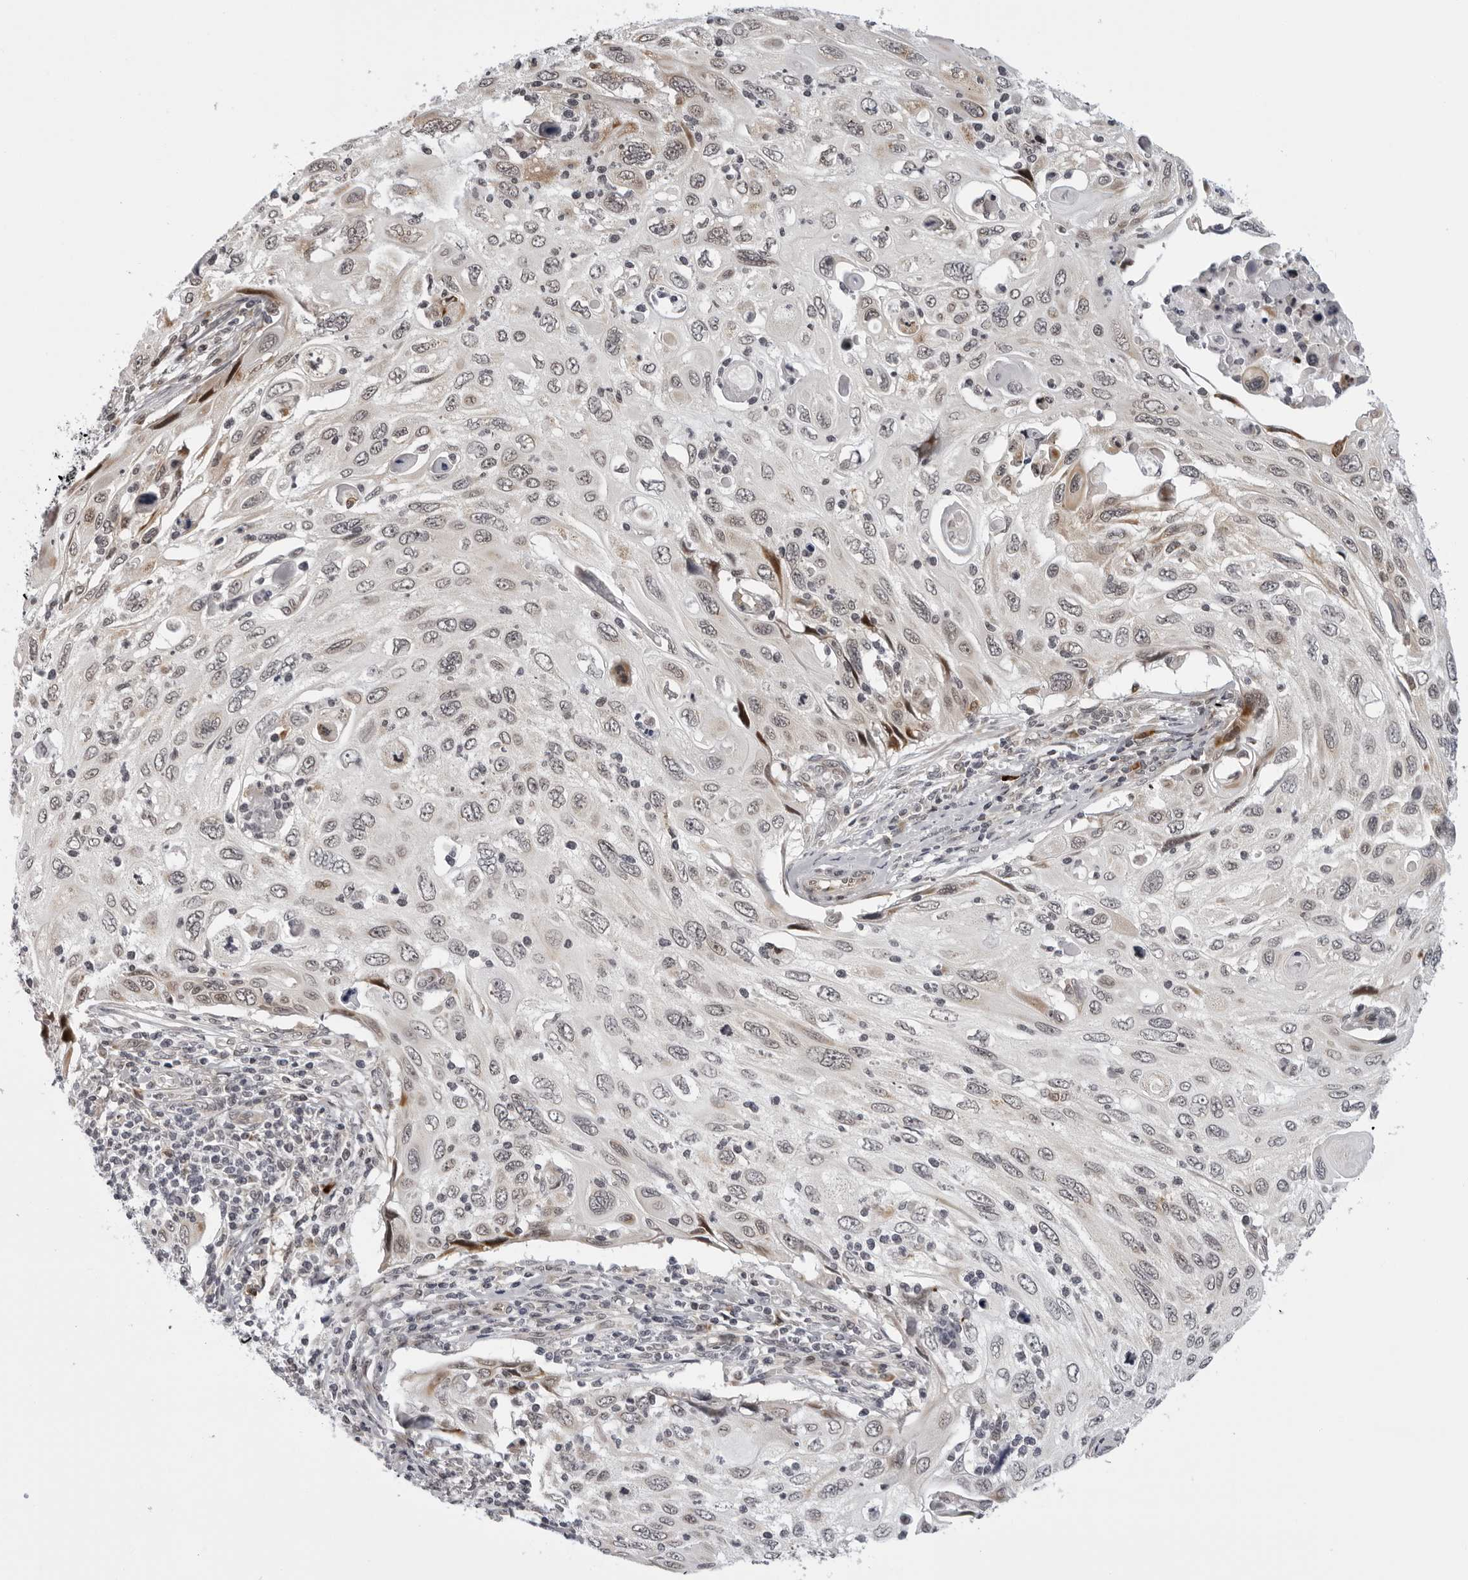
{"staining": {"intensity": "moderate", "quantity": "<25%", "location": "cytoplasmic/membranous"}, "tissue": "cervical cancer", "cell_type": "Tumor cells", "image_type": "cancer", "snomed": [{"axis": "morphology", "description": "Squamous cell carcinoma, NOS"}, {"axis": "topography", "description": "Cervix"}], "caption": "Immunohistochemistry (IHC) (DAB) staining of human squamous cell carcinoma (cervical) shows moderate cytoplasmic/membranous protein staining in about <25% of tumor cells.", "gene": "GCSAML", "patient": {"sex": "female", "age": 70}}